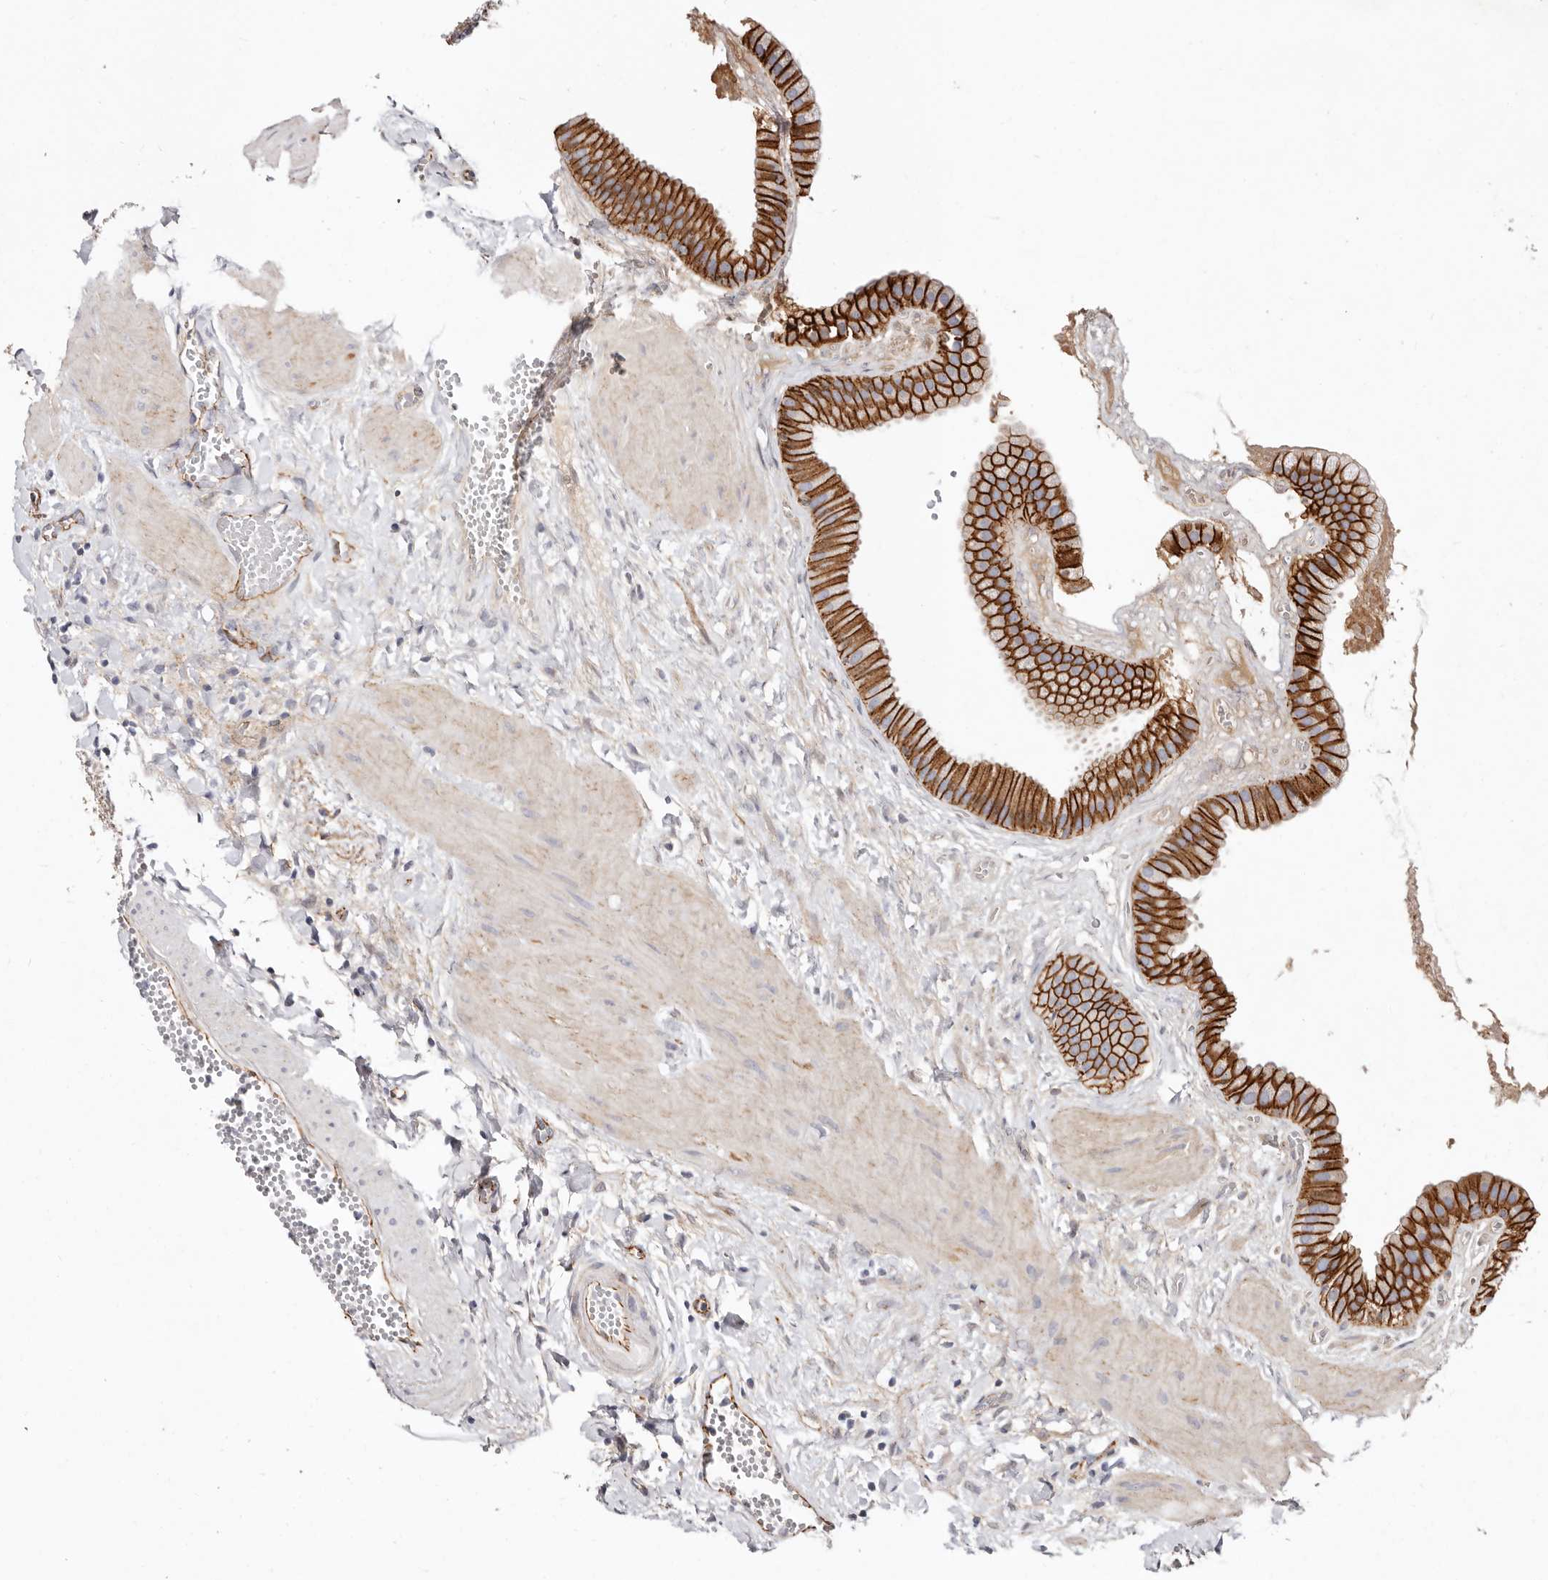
{"staining": {"intensity": "strong", "quantity": ">75%", "location": "cytoplasmic/membranous"}, "tissue": "gallbladder", "cell_type": "Glandular cells", "image_type": "normal", "snomed": [{"axis": "morphology", "description": "Normal tissue, NOS"}, {"axis": "topography", "description": "Gallbladder"}], "caption": "Immunohistochemistry (IHC) (DAB (3,3'-diaminobenzidine)) staining of benign gallbladder shows strong cytoplasmic/membranous protein positivity in approximately >75% of glandular cells.", "gene": "CTNNB1", "patient": {"sex": "male", "age": 55}}